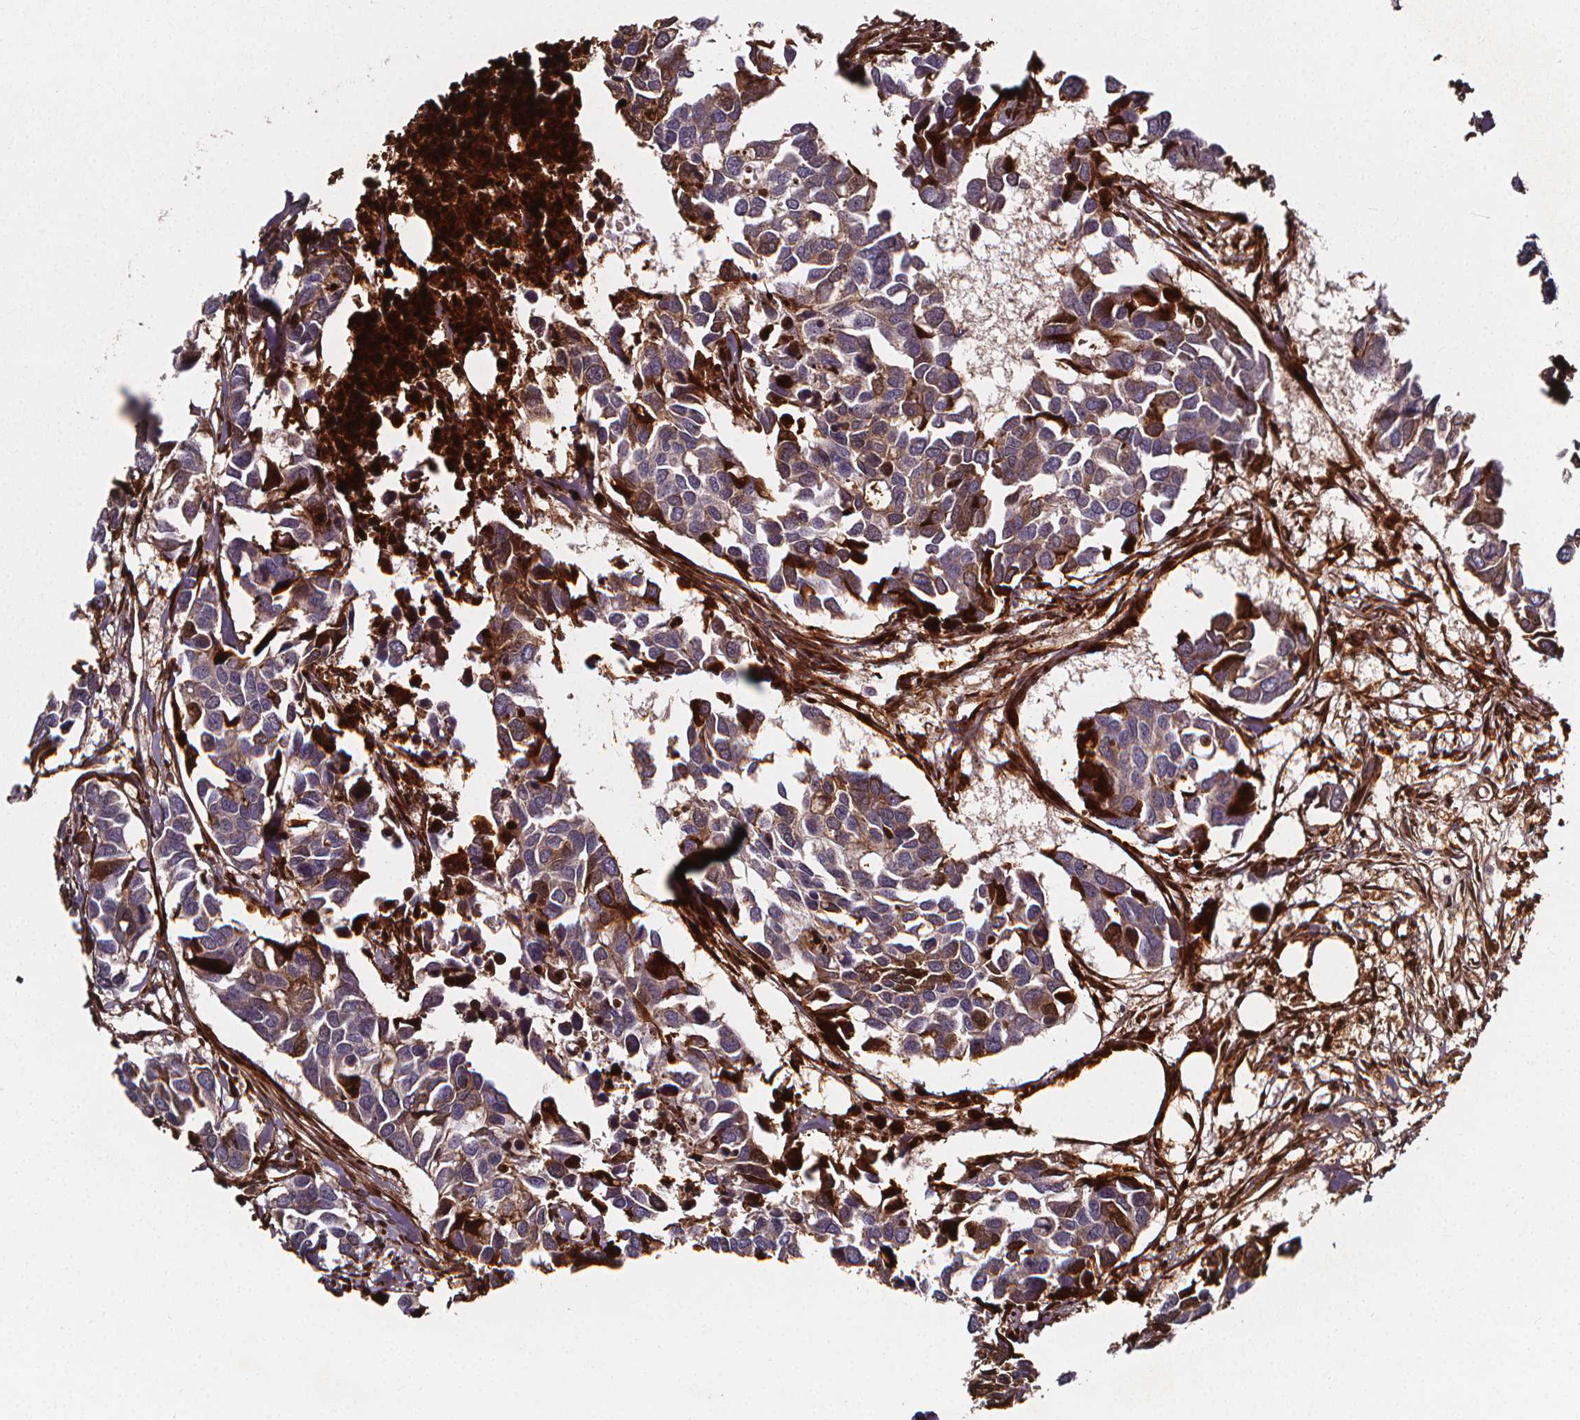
{"staining": {"intensity": "moderate", "quantity": "<25%", "location": "cytoplasmic/membranous"}, "tissue": "breast cancer", "cell_type": "Tumor cells", "image_type": "cancer", "snomed": [{"axis": "morphology", "description": "Duct carcinoma"}, {"axis": "topography", "description": "Breast"}], "caption": "There is low levels of moderate cytoplasmic/membranous staining in tumor cells of infiltrating ductal carcinoma (breast), as demonstrated by immunohistochemical staining (brown color).", "gene": "AEBP1", "patient": {"sex": "female", "age": 83}}